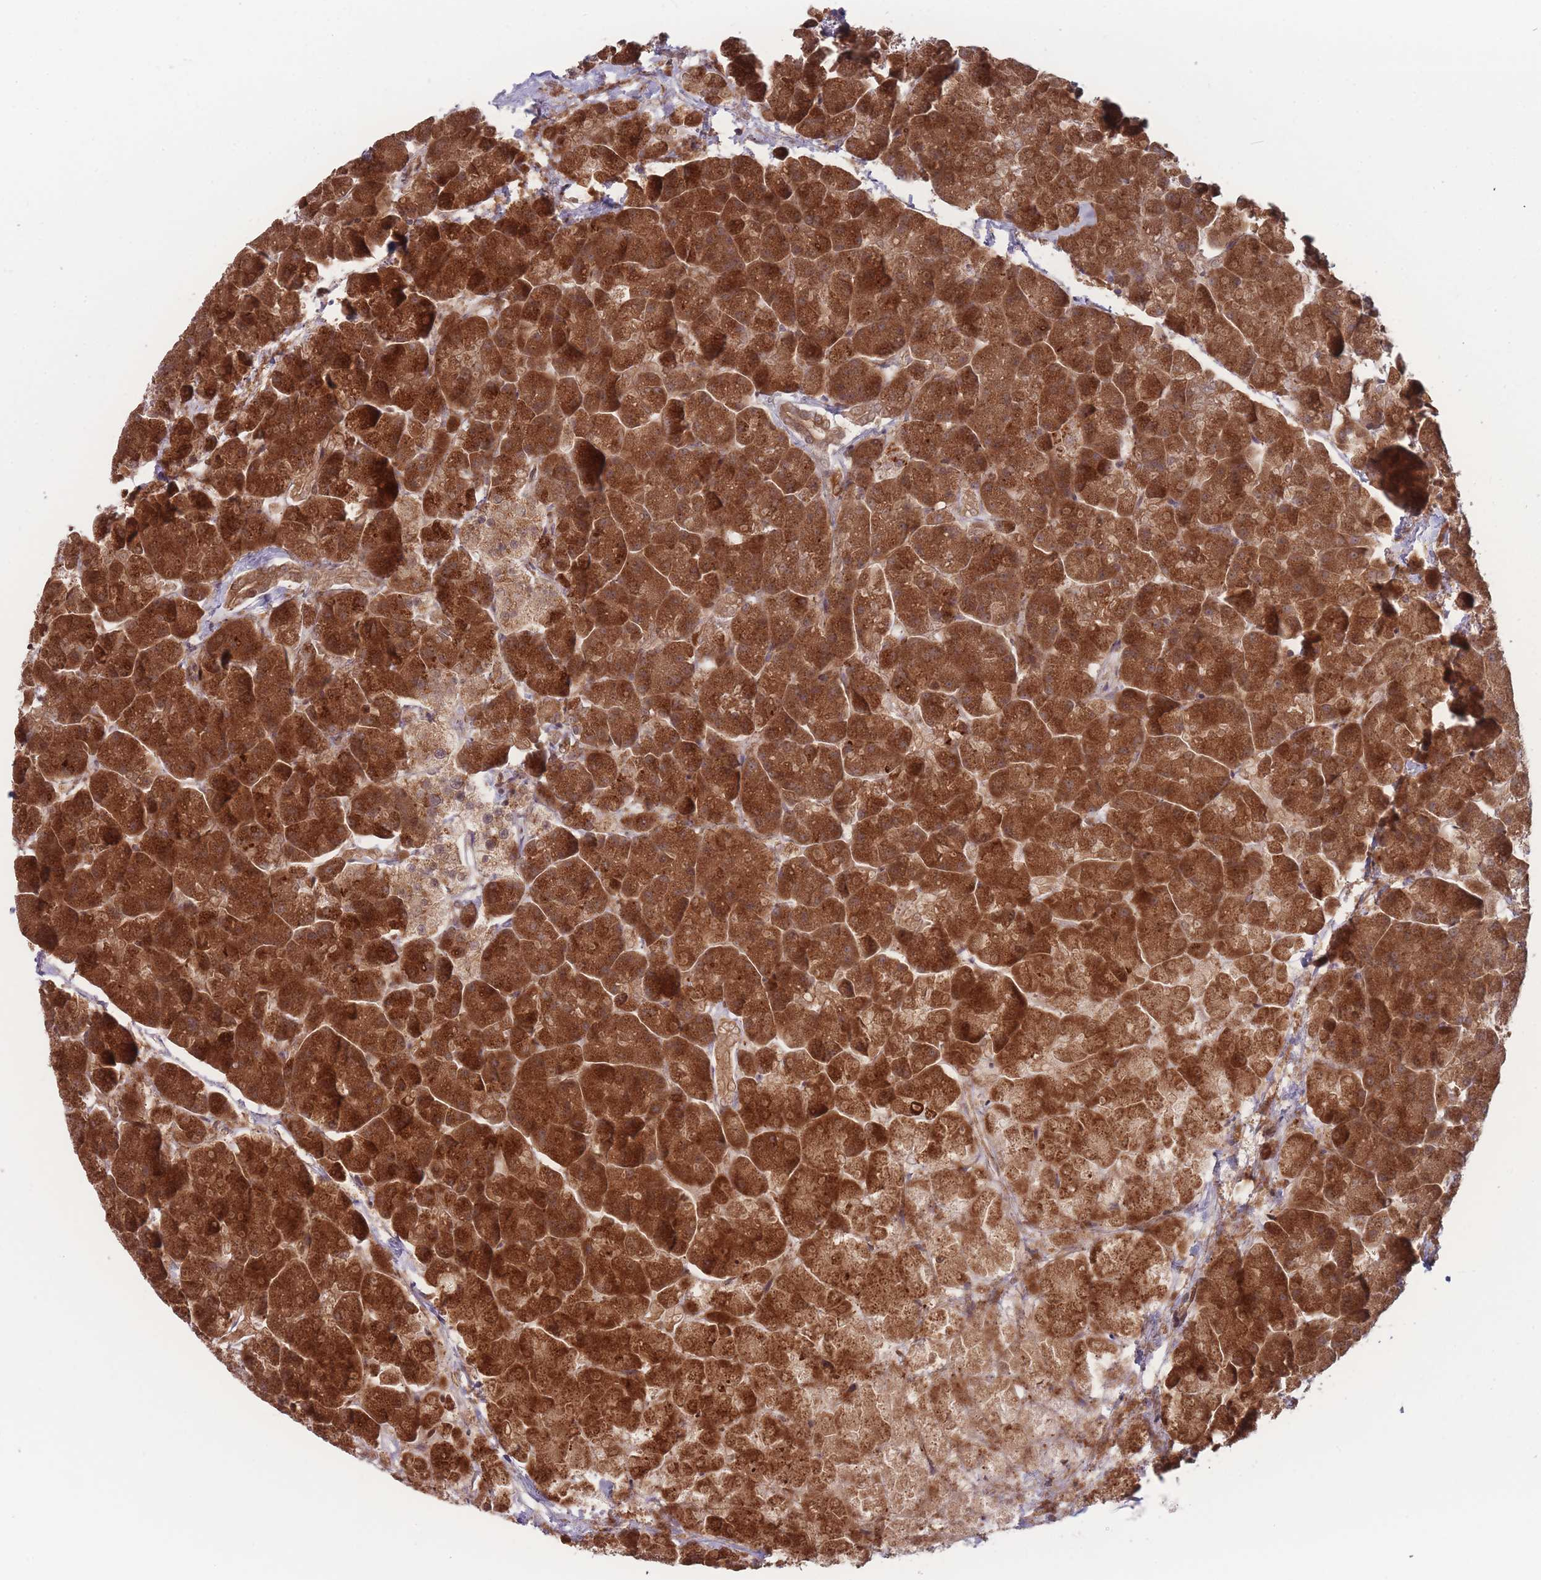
{"staining": {"intensity": "strong", "quantity": ">75%", "location": "cytoplasmic/membranous"}, "tissue": "pancreas", "cell_type": "Exocrine glandular cells", "image_type": "normal", "snomed": [{"axis": "morphology", "description": "Normal tissue, NOS"}, {"axis": "topography", "description": "Pancreas"}, {"axis": "topography", "description": "Peripheral nerve tissue"}], "caption": "Strong cytoplasmic/membranous protein staining is appreciated in approximately >75% of exocrine glandular cells in pancreas. (brown staining indicates protein expression, while blue staining denotes nuclei).", "gene": "RPS18", "patient": {"sex": "male", "age": 54}}